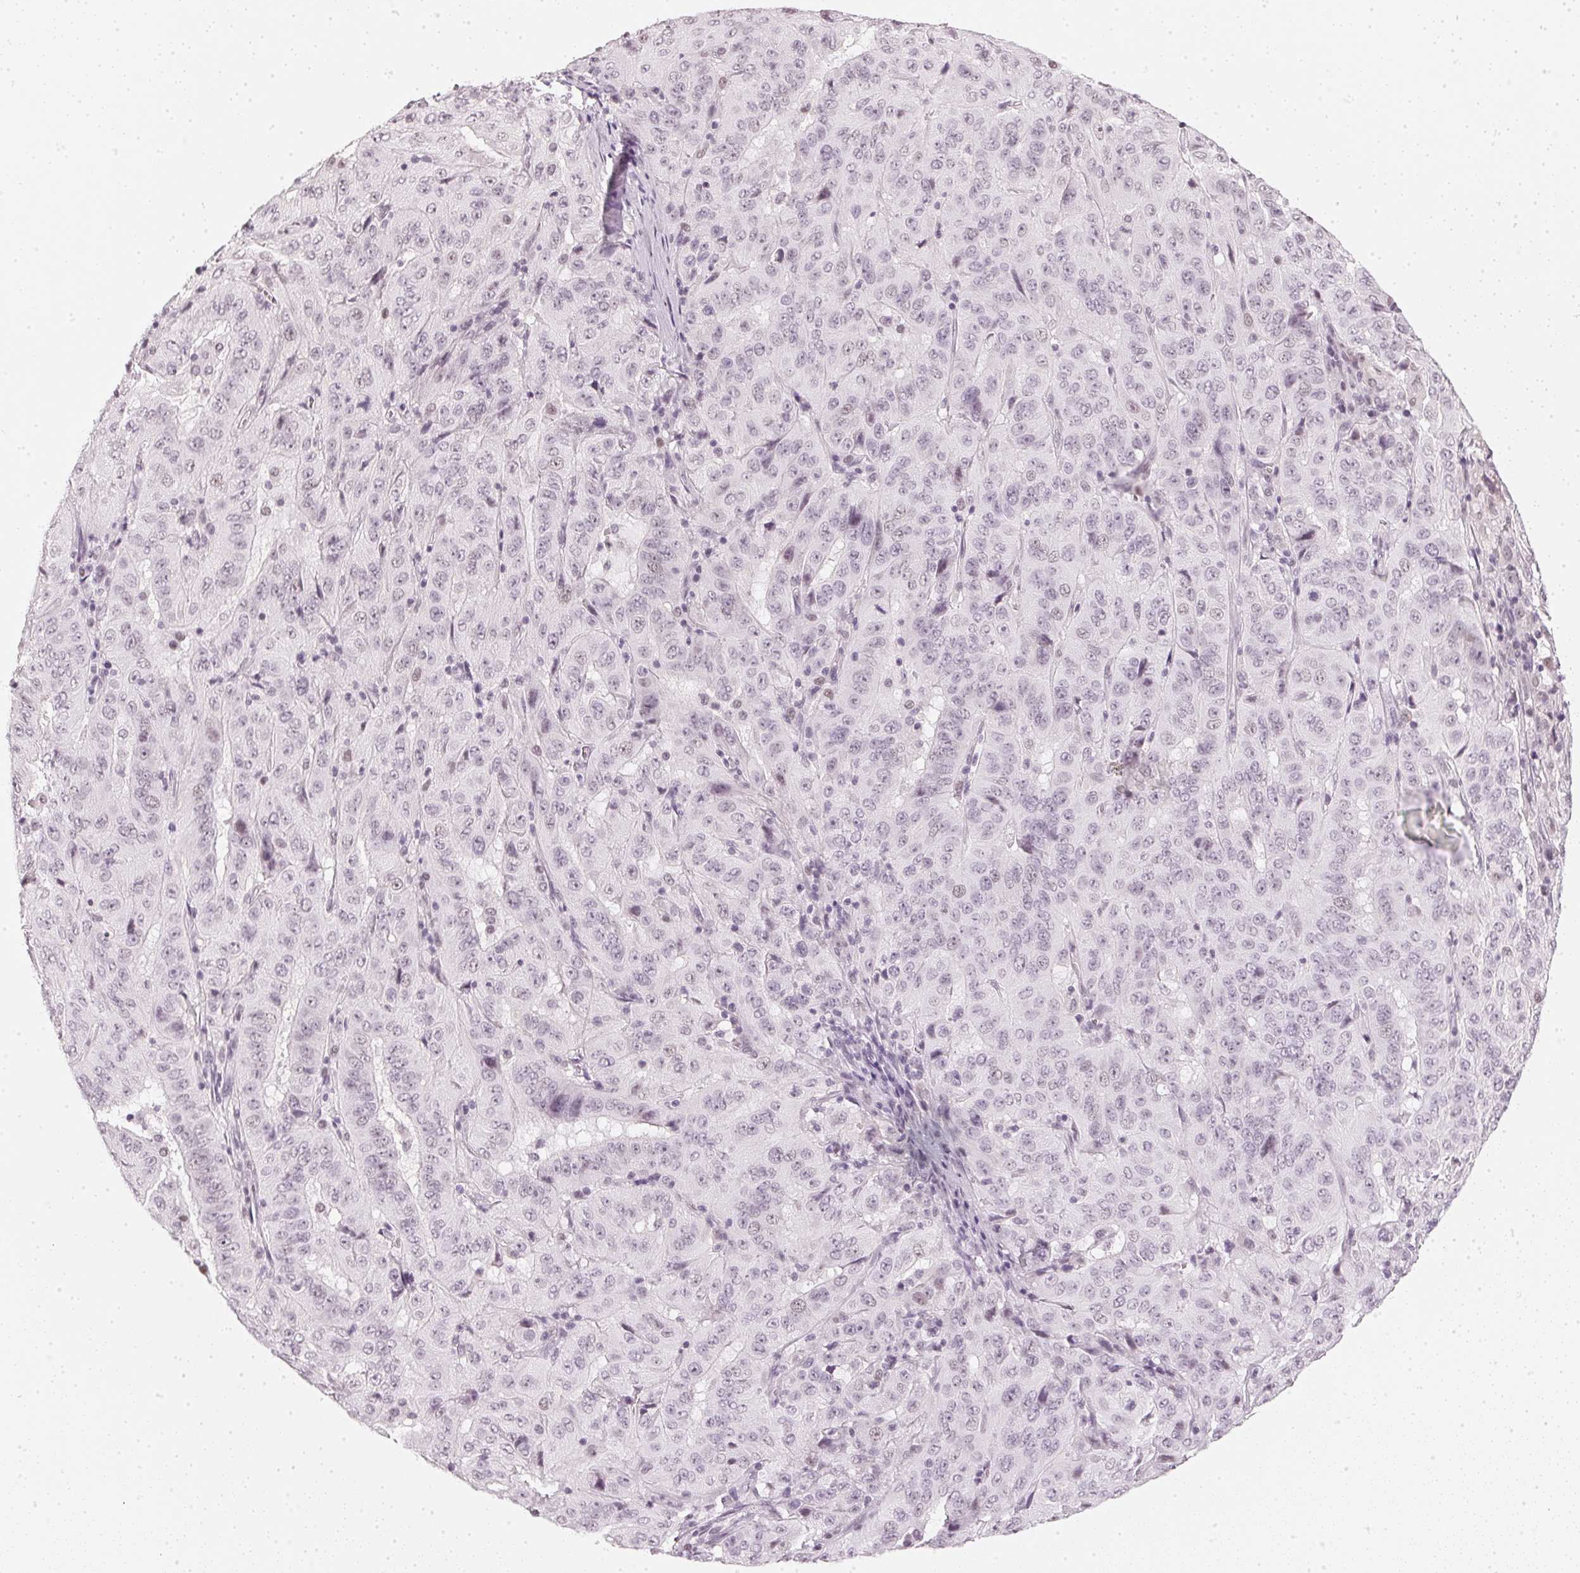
{"staining": {"intensity": "negative", "quantity": "none", "location": "none"}, "tissue": "pancreatic cancer", "cell_type": "Tumor cells", "image_type": "cancer", "snomed": [{"axis": "morphology", "description": "Adenocarcinoma, NOS"}, {"axis": "topography", "description": "Pancreas"}], "caption": "There is no significant positivity in tumor cells of adenocarcinoma (pancreatic).", "gene": "DNAJC6", "patient": {"sex": "male", "age": 63}}